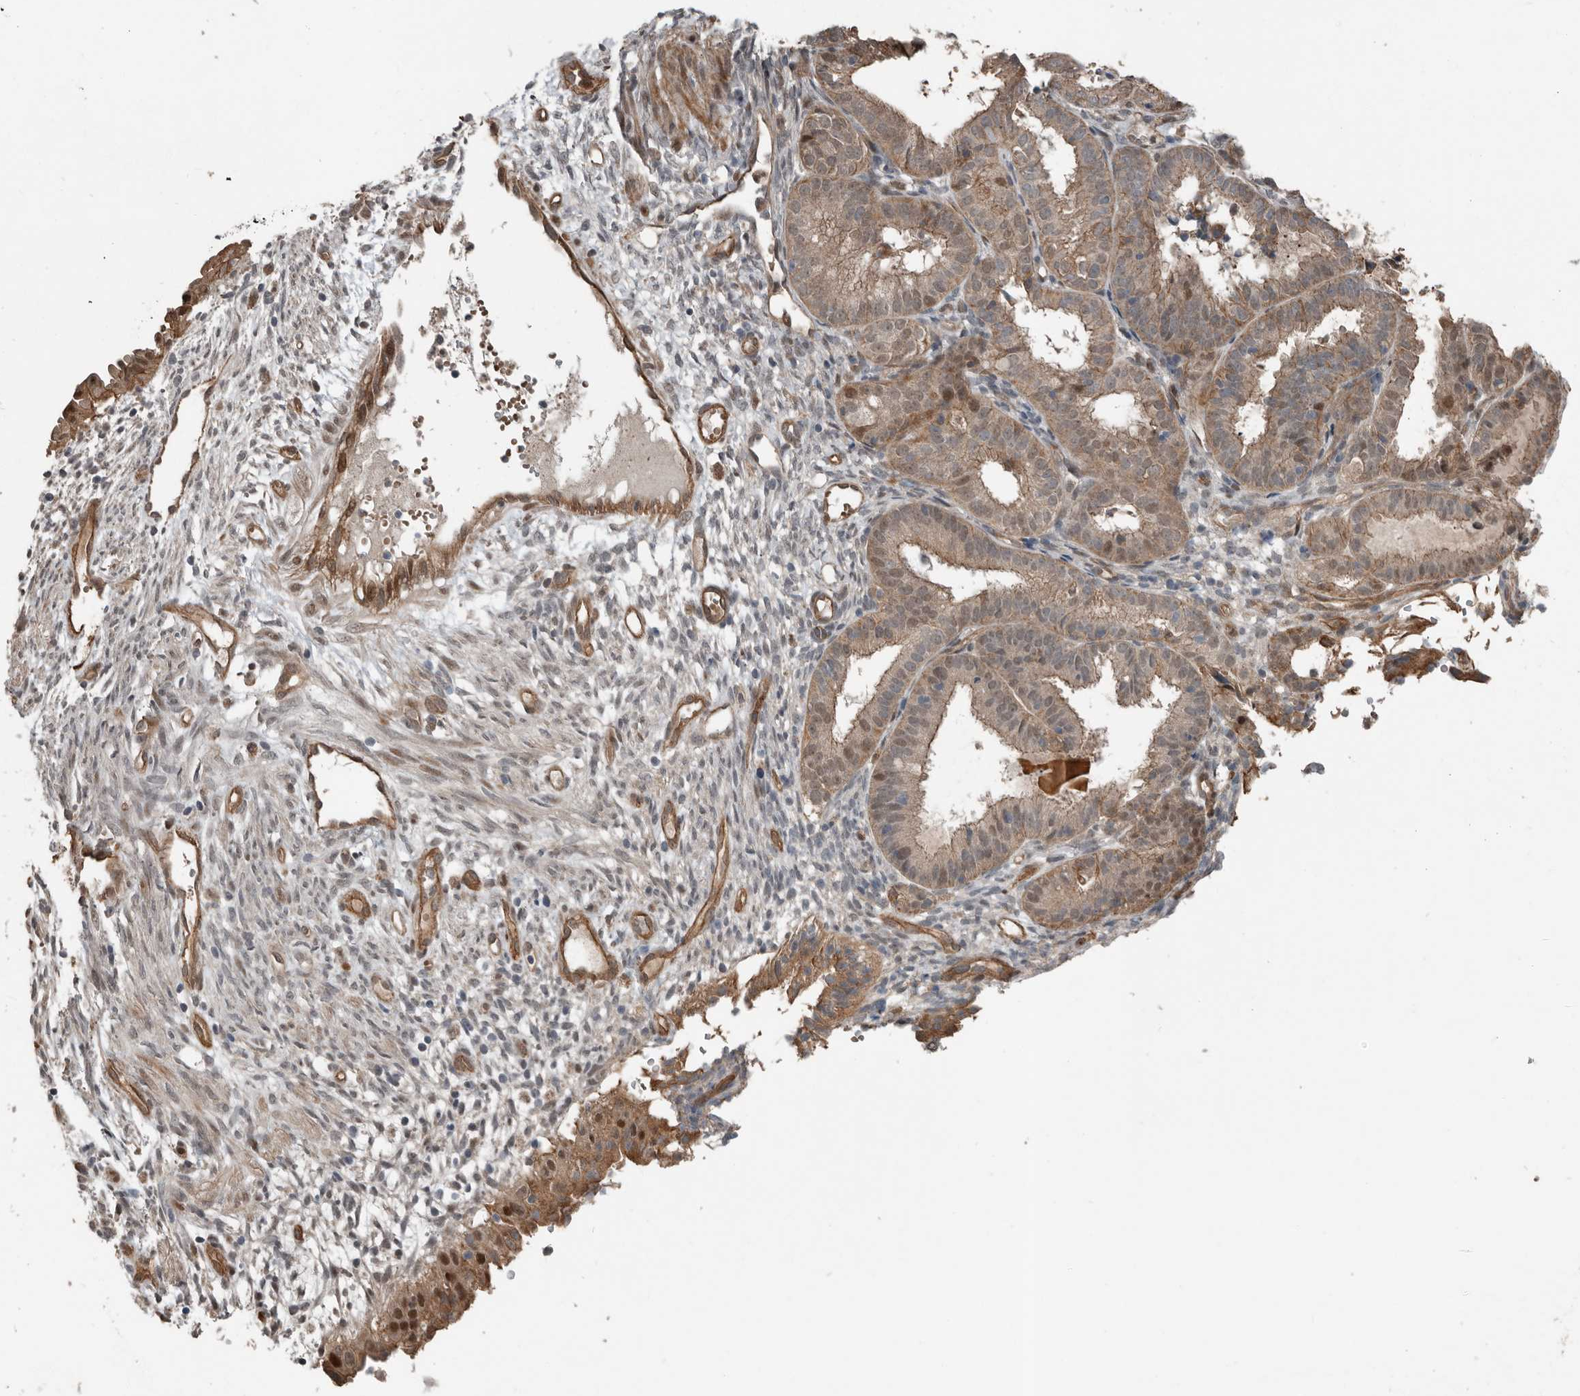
{"staining": {"intensity": "moderate", "quantity": ">75%", "location": "cytoplasmic/membranous,nuclear"}, "tissue": "endometrial cancer", "cell_type": "Tumor cells", "image_type": "cancer", "snomed": [{"axis": "morphology", "description": "Adenocarcinoma, NOS"}, {"axis": "topography", "description": "Endometrium"}], "caption": "IHC staining of endometrial cancer, which shows medium levels of moderate cytoplasmic/membranous and nuclear expression in about >75% of tumor cells indicating moderate cytoplasmic/membranous and nuclear protein positivity. The staining was performed using DAB (3,3'-diaminobenzidine) (brown) for protein detection and nuclei were counterstained in hematoxylin (blue).", "gene": "YOD1", "patient": {"sex": "female", "age": 51}}